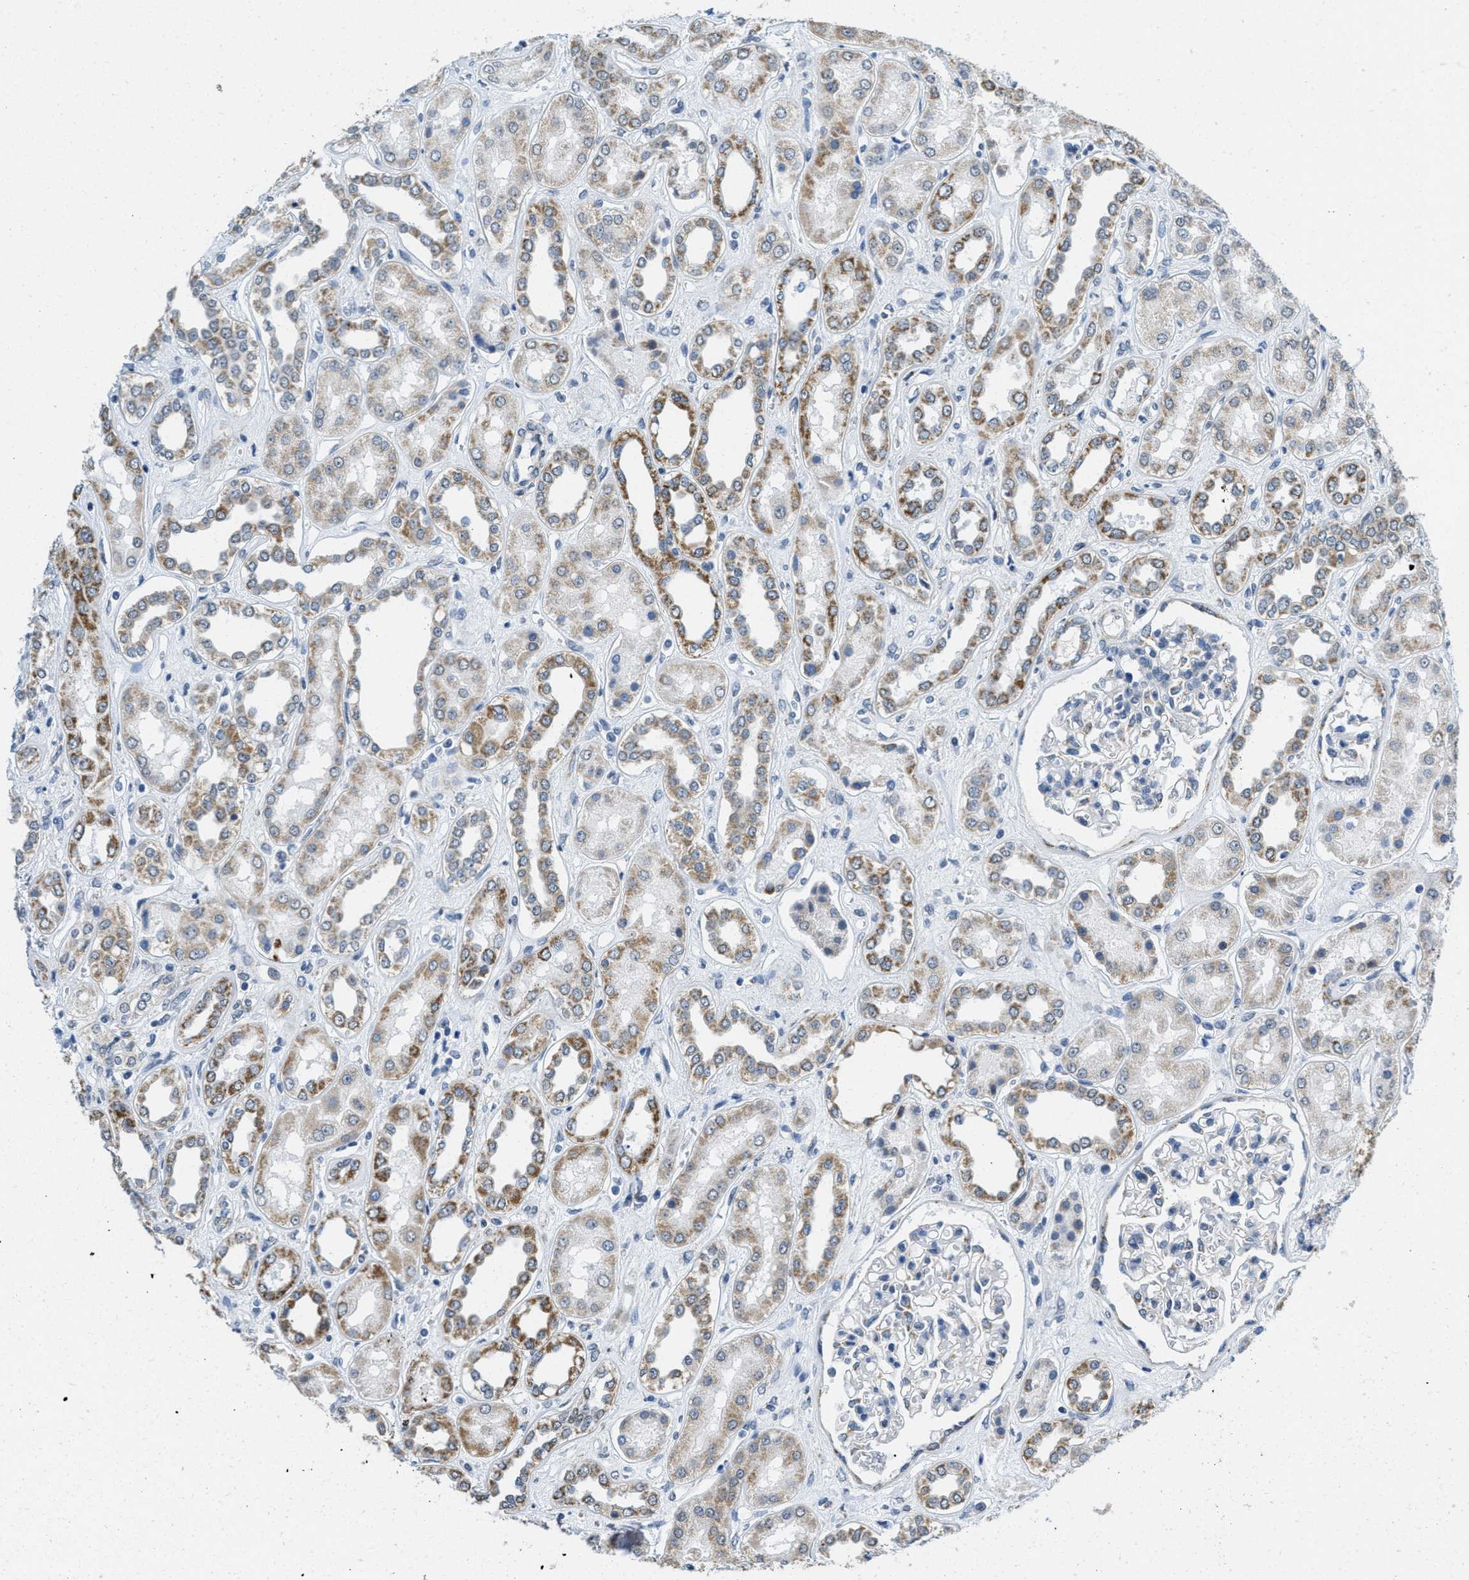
{"staining": {"intensity": "negative", "quantity": "none", "location": "none"}, "tissue": "kidney", "cell_type": "Cells in glomeruli", "image_type": "normal", "snomed": [{"axis": "morphology", "description": "Normal tissue, NOS"}, {"axis": "topography", "description": "Kidney"}], "caption": "High power microscopy photomicrograph of an immunohistochemistry histopathology image of normal kidney, revealing no significant expression in cells in glomeruli. (Immunohistochemistry, brightfield microscopy, high magnification).", "gene": "TOMM70", "patient": {"sex": "male", "age": 59}}